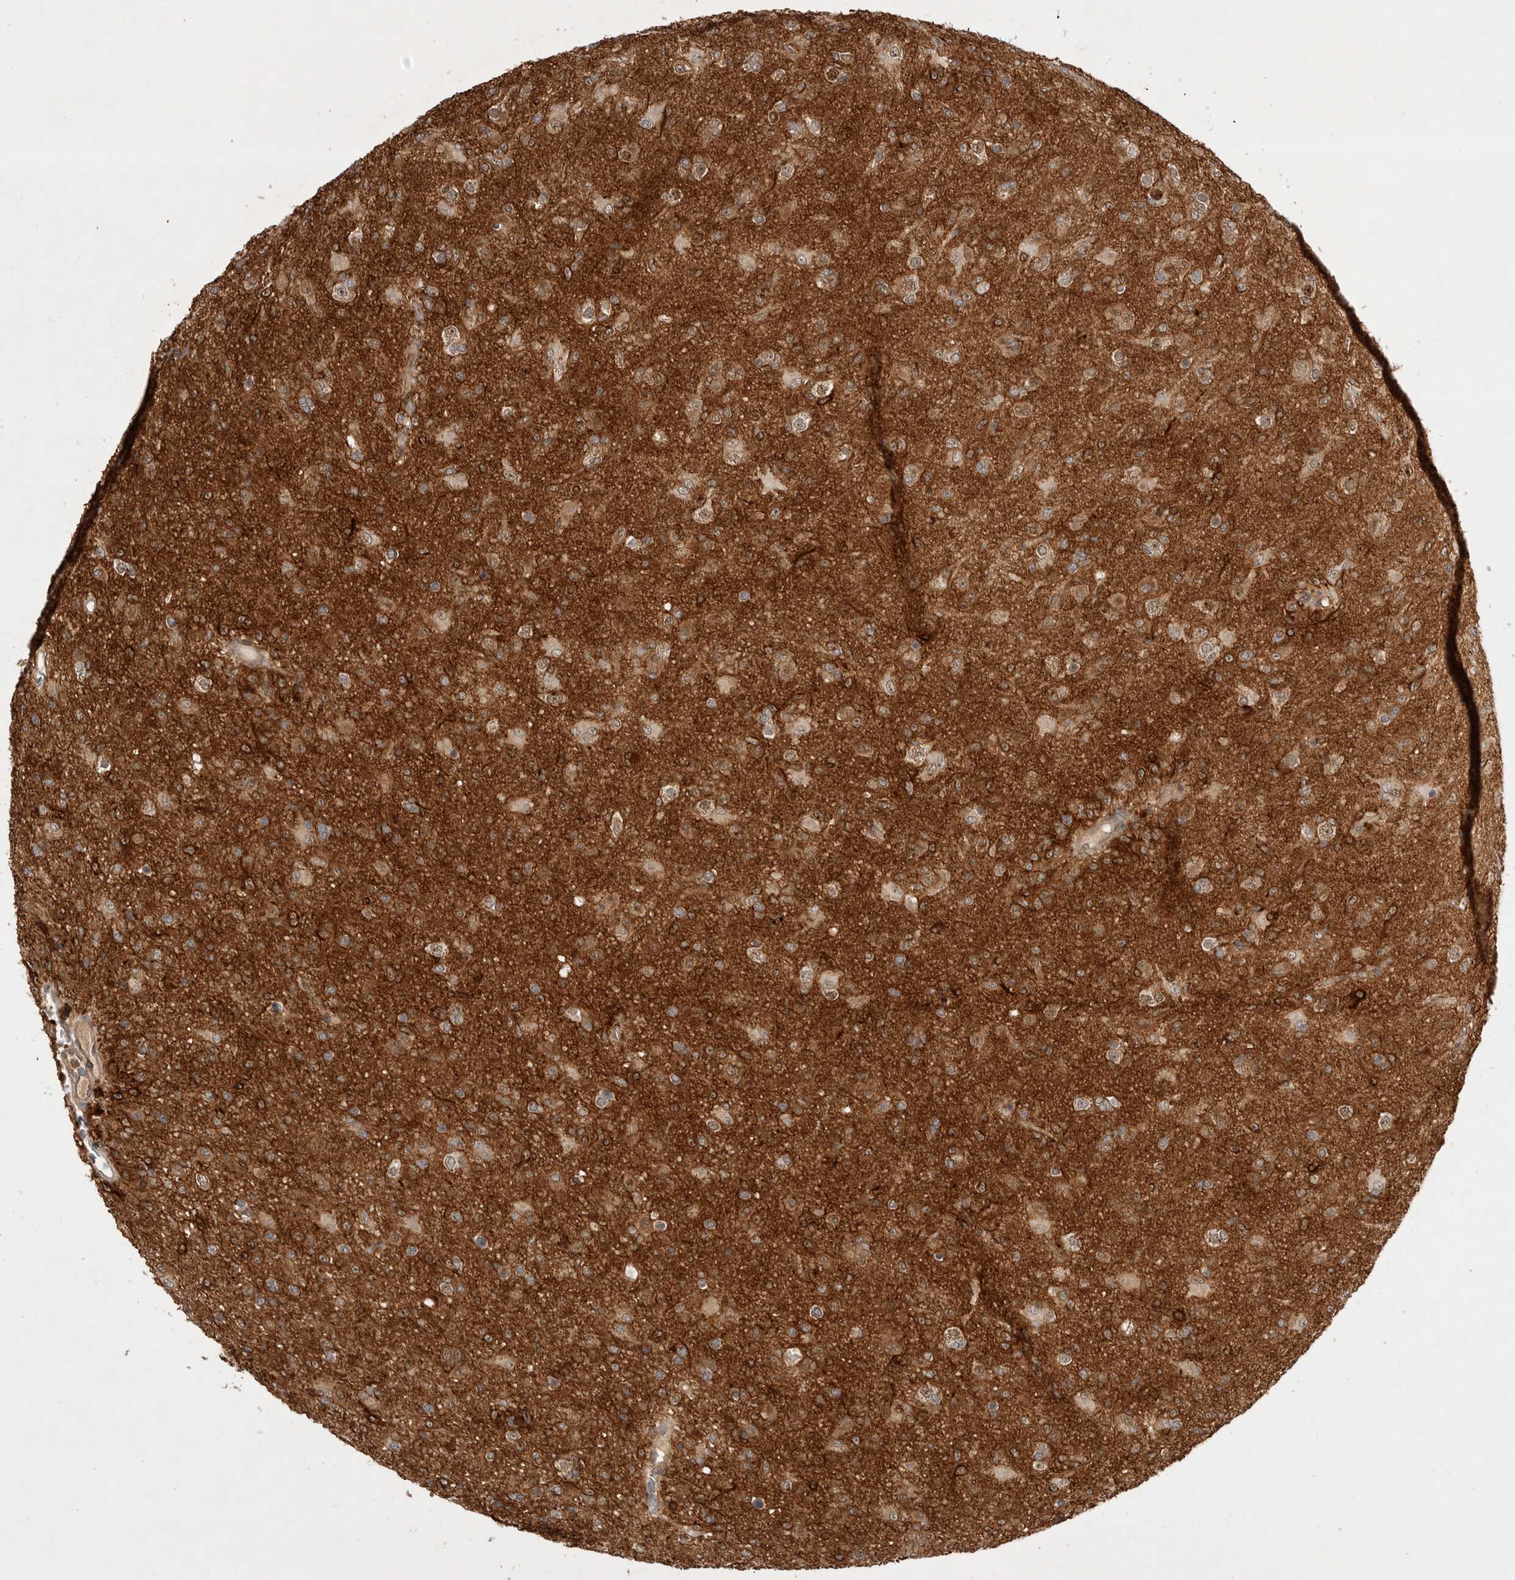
{"staining": {"intensity": "weak", "quantity": ">75%", "location": "cytoplasmic/membranous,nuclear"}, "tissue": "glioma", "cell_type": "Tumor cells", "image_type": "cancer", "snomed": [{"axis": "morphology", "description": "Glioma, malignant, Low grade"}, {"axis": "topography", "description": "Brain"}], "caption": "Glioma stained with a brown dye exhibits weak cytoplasmic/membranous and nuclear positive staining in about >75% of tumor cells.", "gene": "DCAF8", "patient": {"sex": "male", "age": 65}}